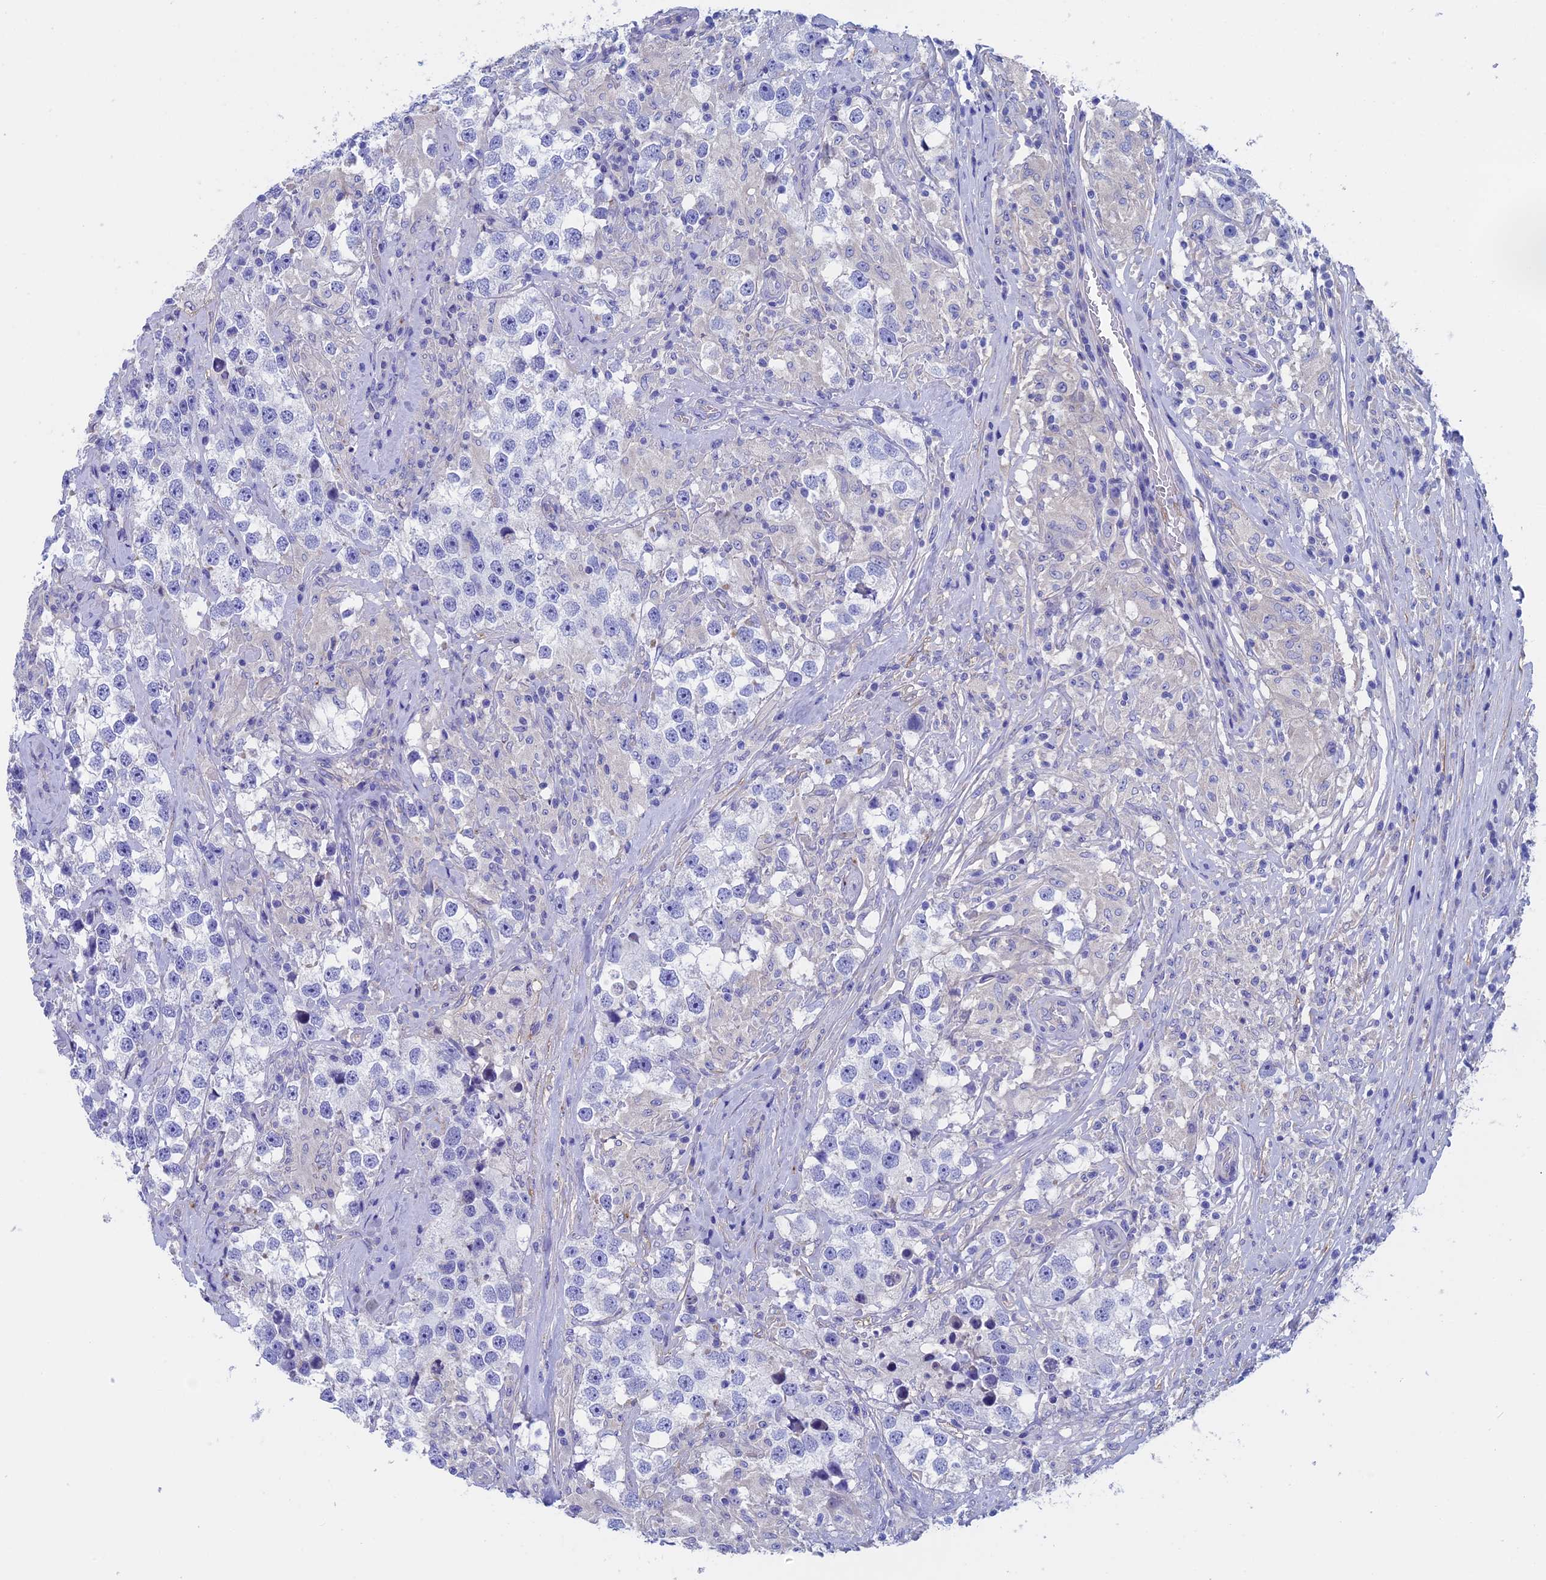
{"staining": {"intensity": "negative", "quantity": "none", "location": "none"}, "tissue": "testis cancer", "cell_type": "Tumor cells", "image_type": "cancer", "snomed": [{"axis": "morphology", "description": "Seminoma, NOS"}, {"axis": "topography", "description": "Testis"}], "caption": "Immunohistochemical staining of human seminoma (testis) displays no significant positivity in tumor cells.", "gene": "ADH7", "patient": {"sex": "male", "age": 46}}